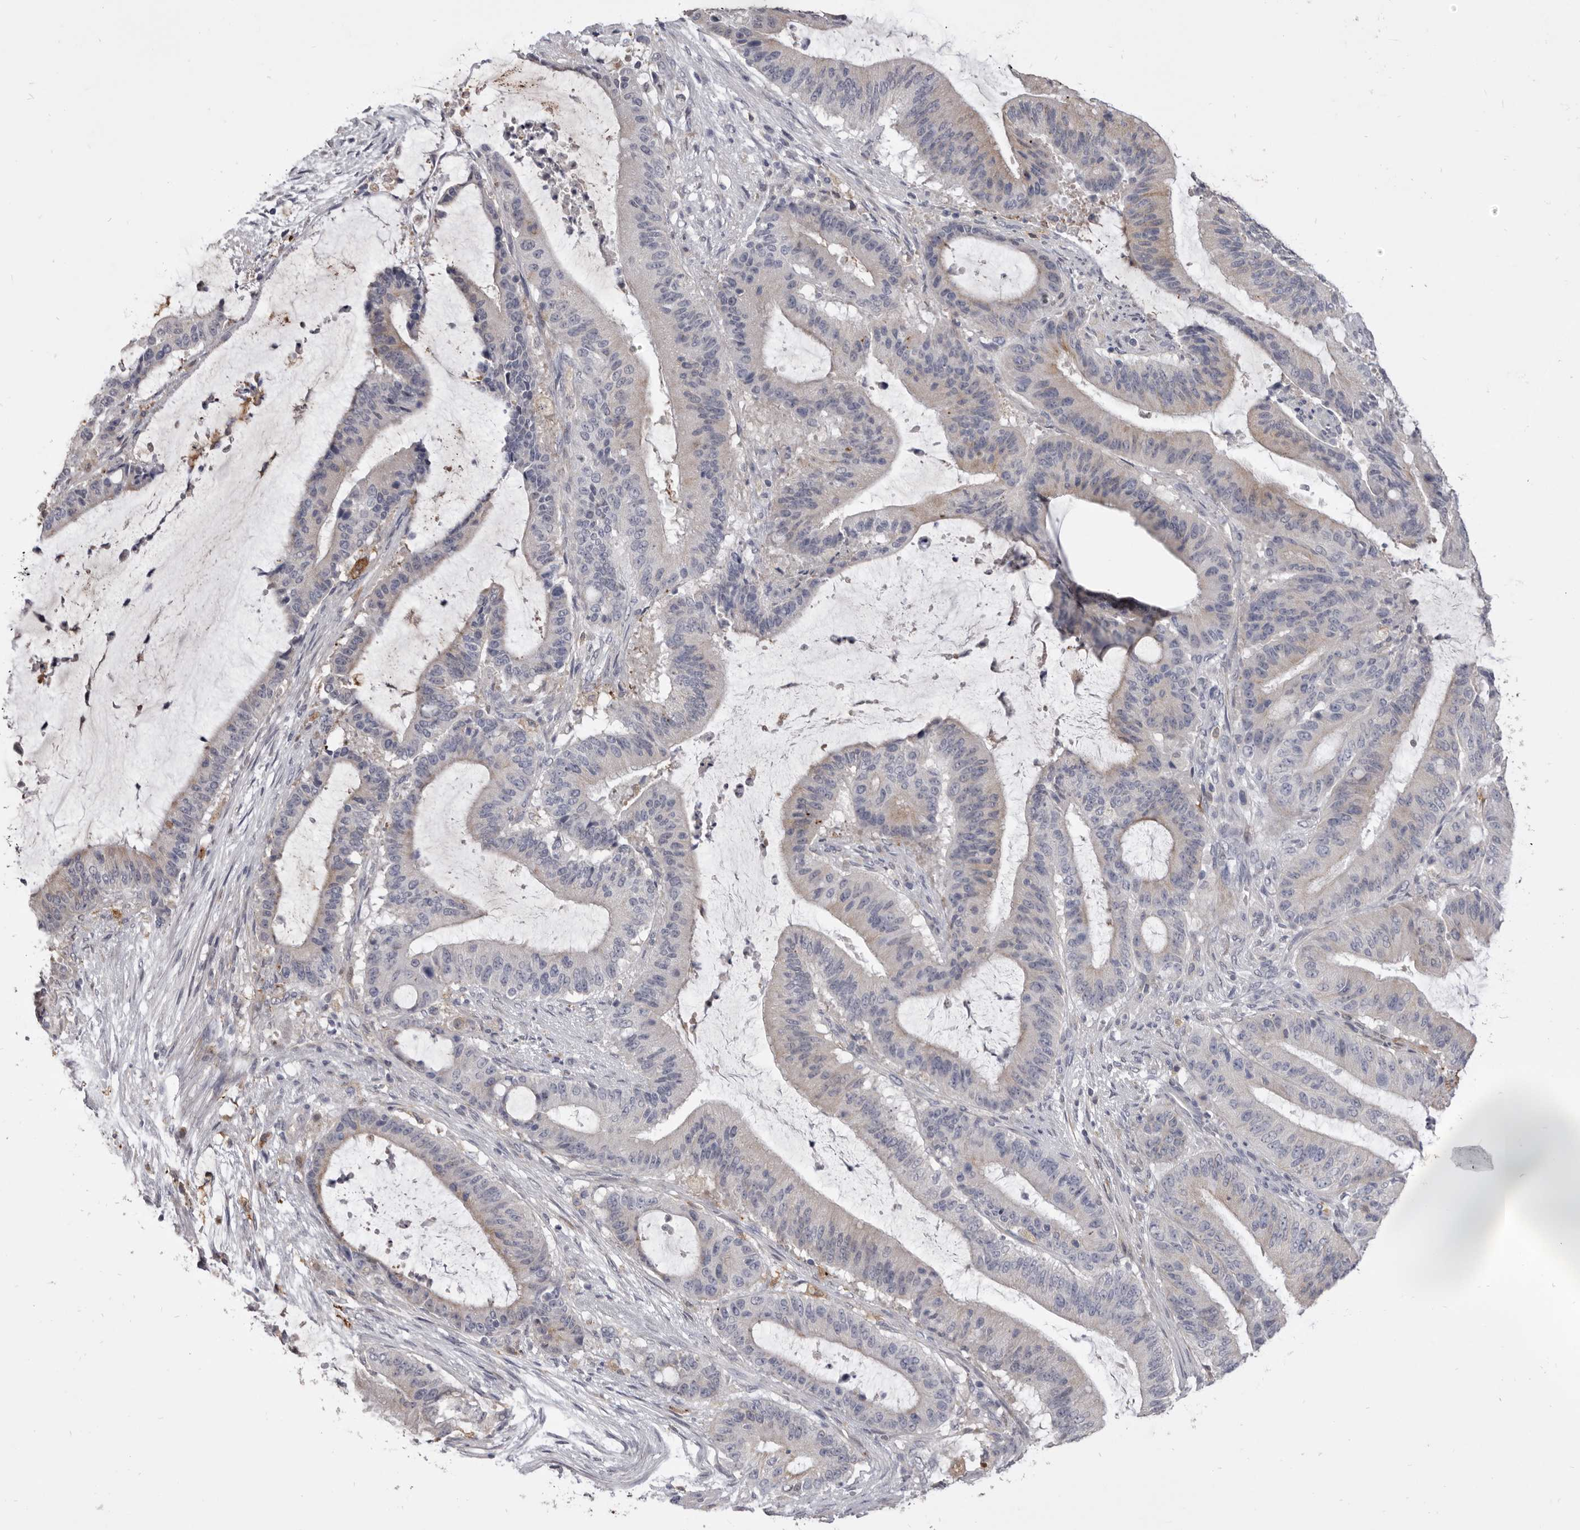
{"staining": {"intensity": "negative", "quantity": "none", "location": "none"}, "tissue": "liver cancer", "cell_type": "Tumor cells", "image_type": "cancer", "snomed": [{"axis": "morphology", "description": "Normal tissue, NOS"}, {"axis": "morphology", "description": "Cholangiocarcinoma"}, {"axis": "topography", "description": "Liver"}, {"axis": "topography", "description": "Peripheral nerve tissue"}], "caption": "This is an IHC image of liver cancer. There is no staining in tumor cells.", "gene": "VPS45", "patient": {"sex": "female", "age": 73}}